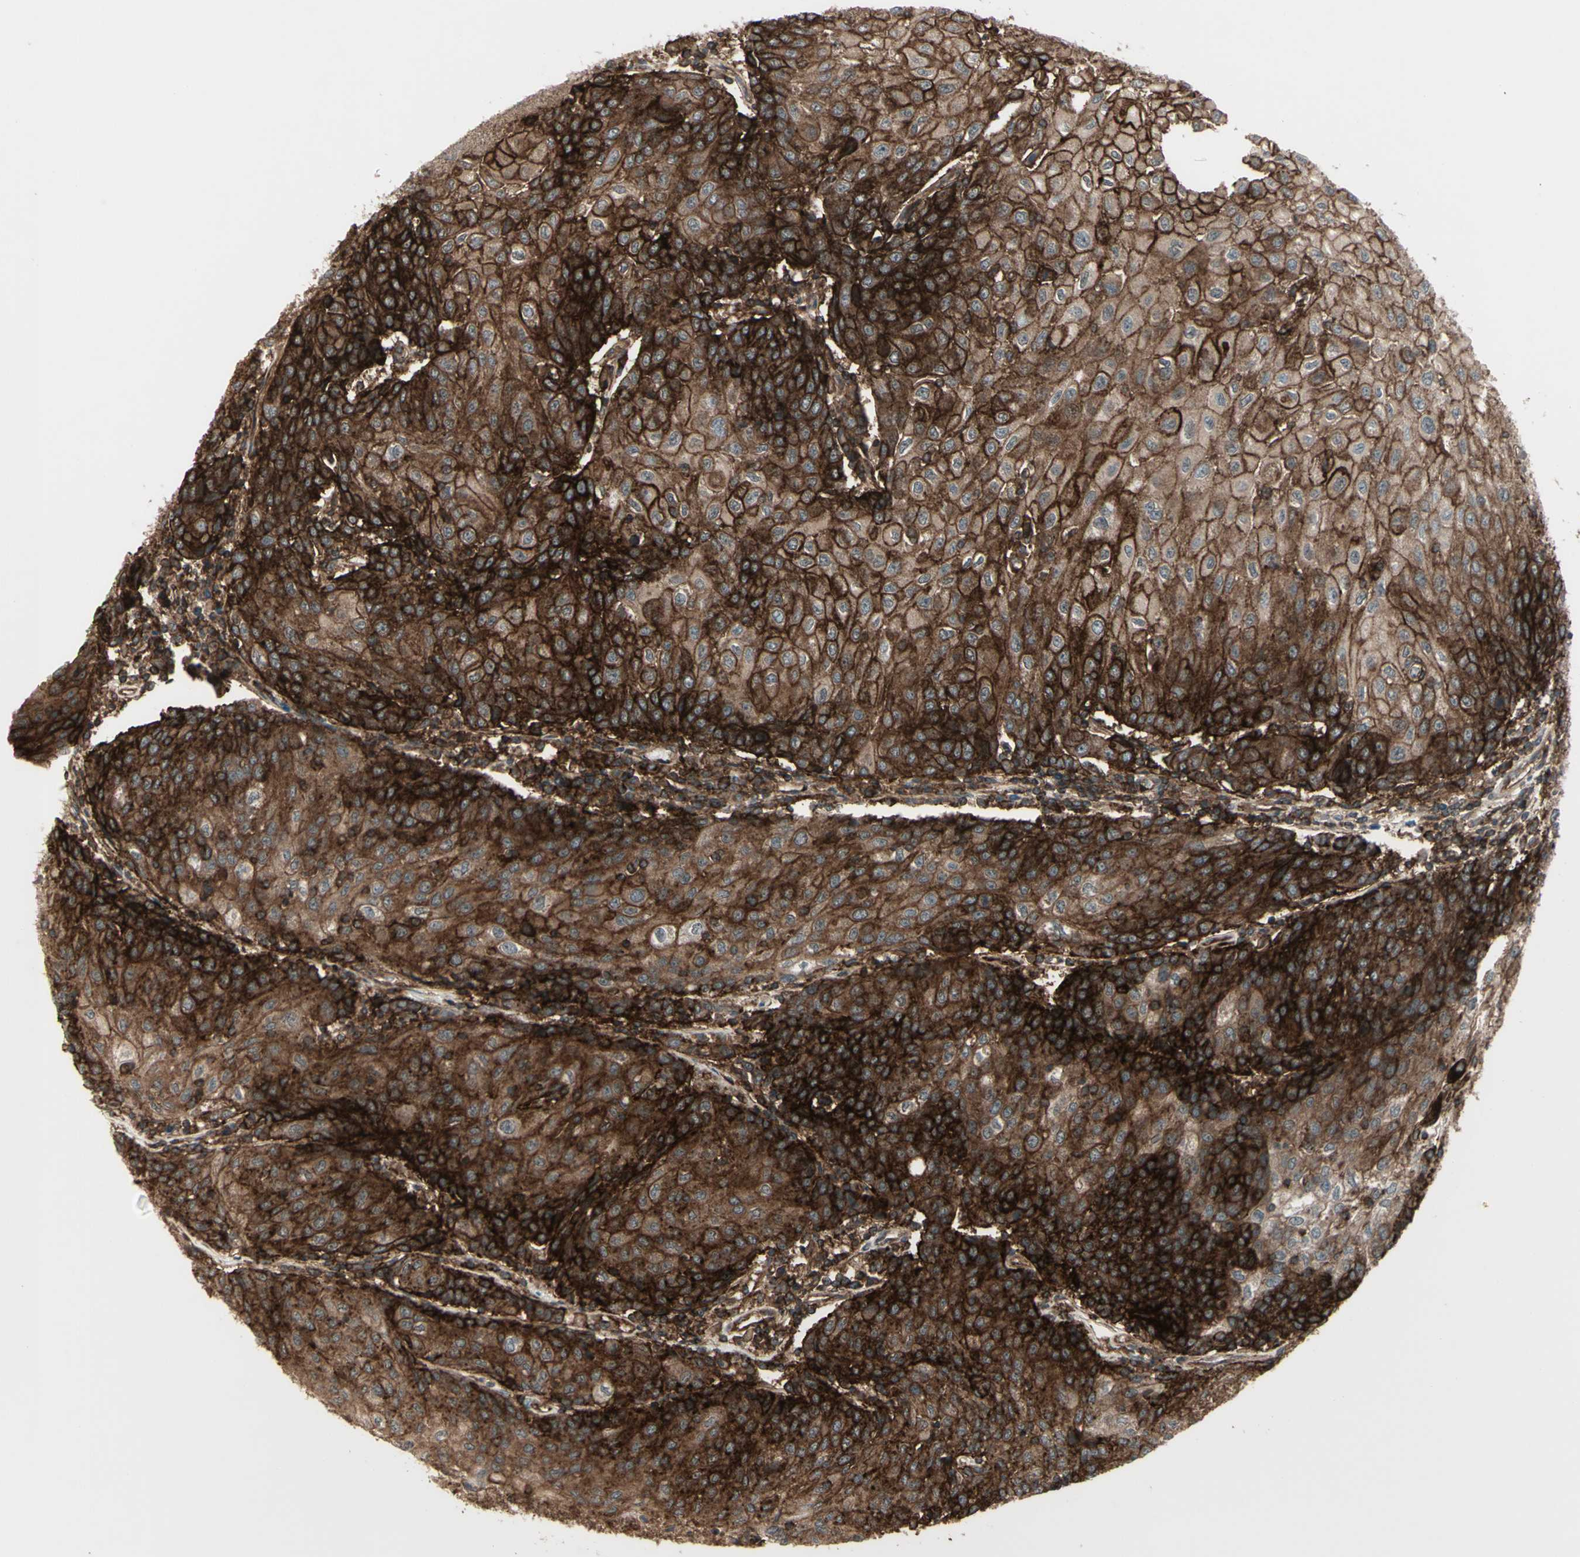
{"staining": {"intensity": "strong", "quantity": ">75%", "location": "cytoplasmic/membranous"}, "tissue": "urothelial cancer", "cell_type": "Tumor cells", "image_type": "cancer", "snomed": [{"axis": "morphology", "description": "Urothelial carcinoma, High grade"}, {"axis": "topography", "description": "Urinary bladder"}], "caption": "High-grade urothelial carcinoma stained for a protein shows strong cytoplasmic/membranous positivity in tumor cells.", "gene": "FXYD5", "patient": {"sex": "female", "age": 85}}